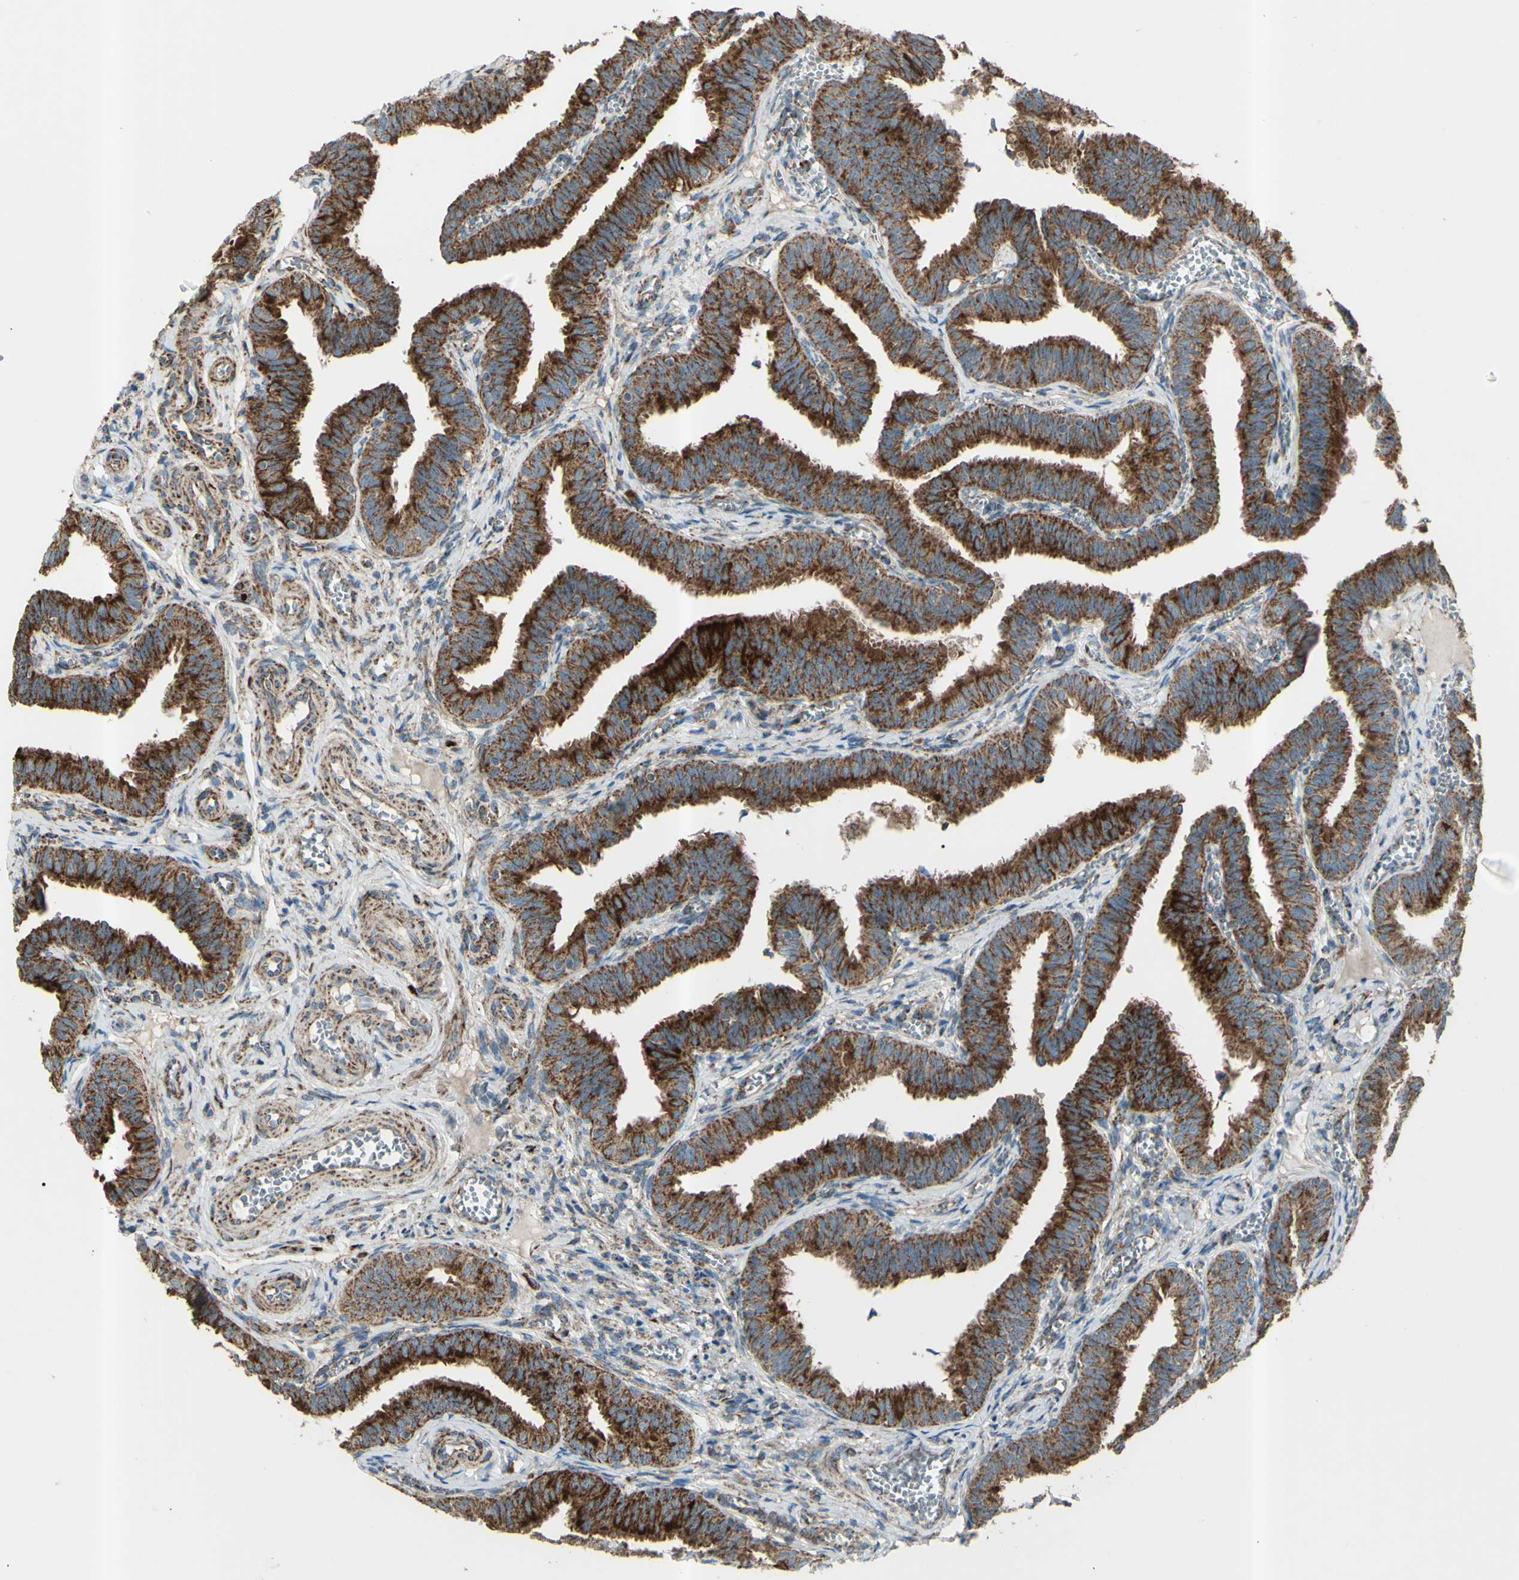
{"staining": {"intensity": "strong", "quantity": ">75%", "location": "cytoplasmic/membranous"}, "tissue": "fallopian tube", "cell_type": "Glandular cells", "image_type": "normal", "snomed": [{"axis": "morphology", "description": "Normal tissue, NOS"}, {"axis": "topography", "description": "Fallopian tube"}], "caption": "Fallopian tube stained with DAB immunohistochemistry reveals high levels of strong cytoplasmic/membranous expression in about >75% of glandular cells. The protein is stained brown, and the nuclei are stained in blue (DAB IHC with brightfield microscopy, high magnification).", "gene": "RHOT1", "patient": {"sex": "female", "age": 46}}